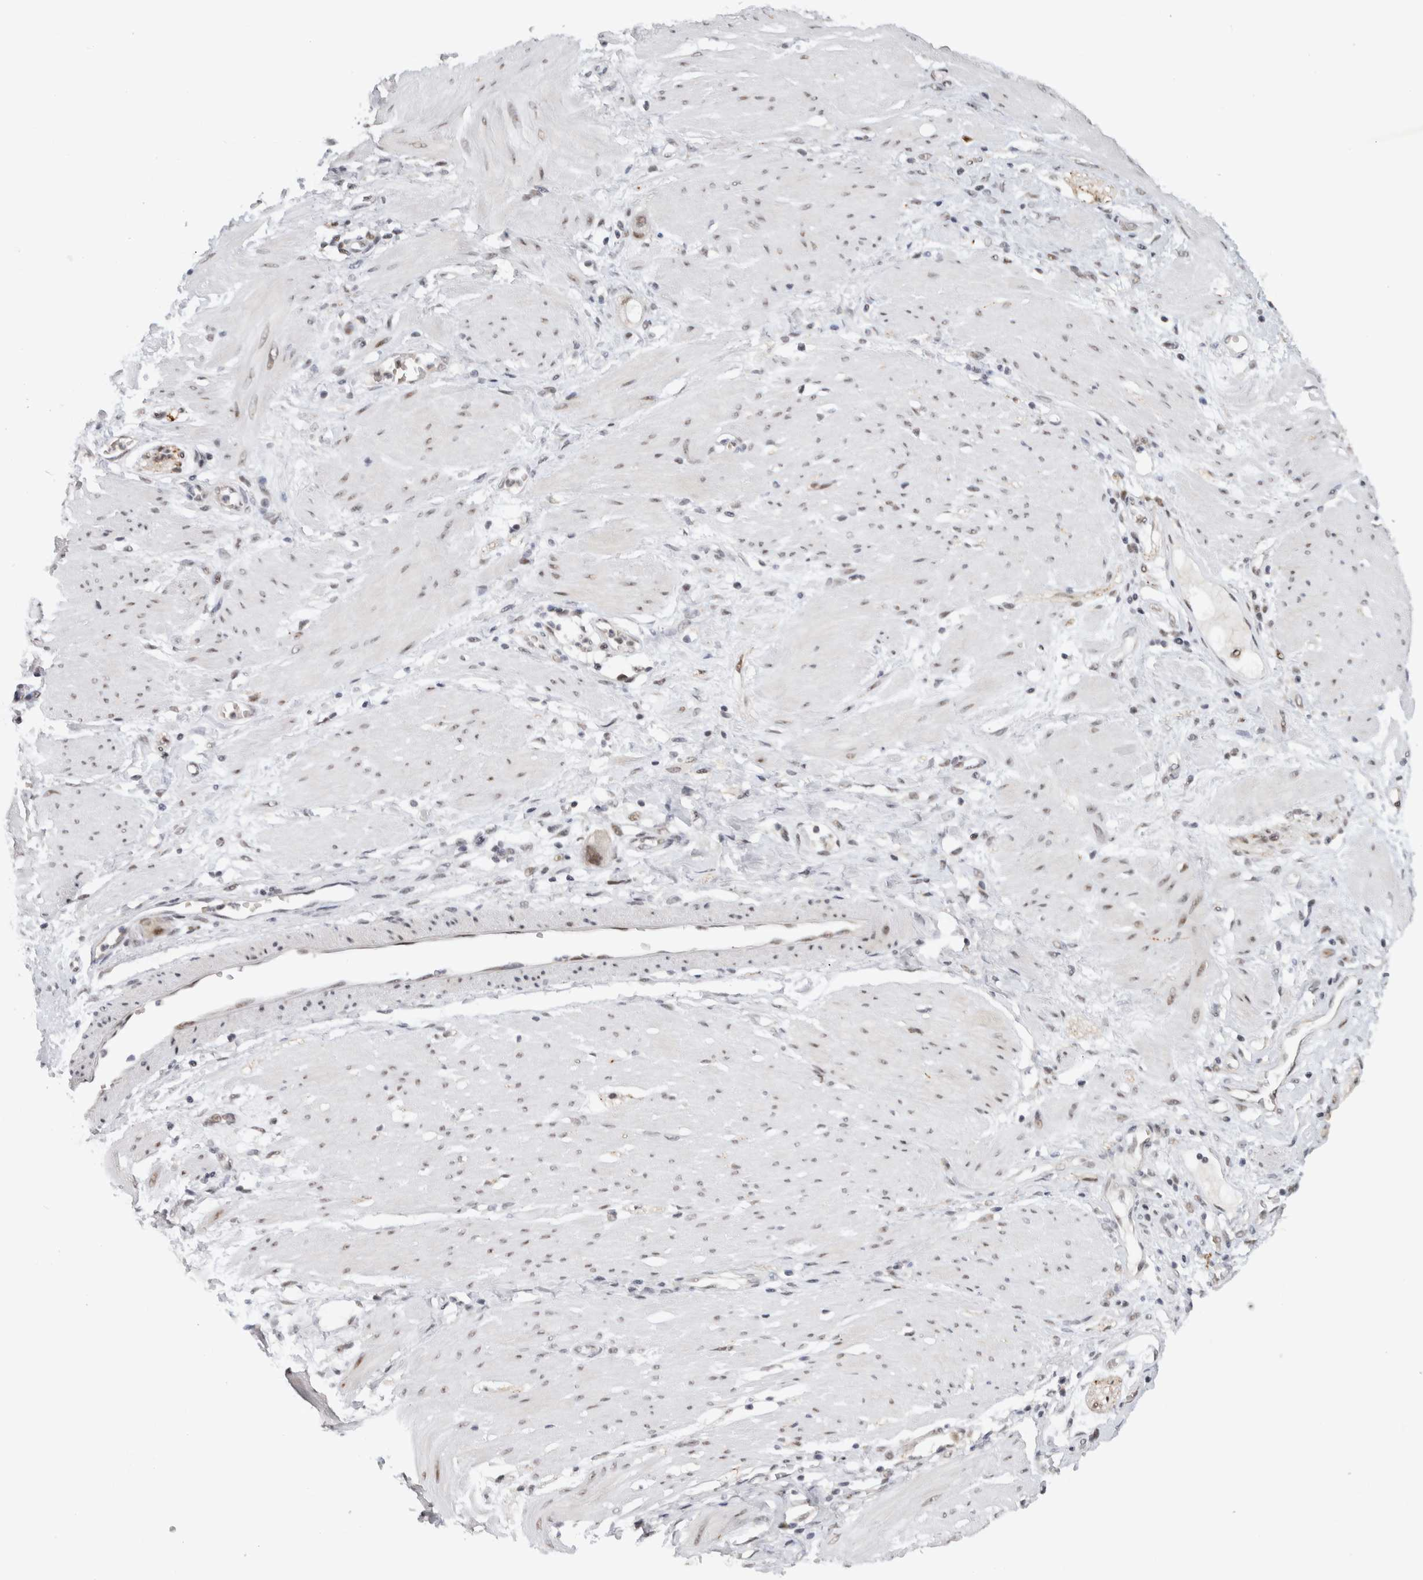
{"staining": {"intensity": "weak", "quantity": "<25%", "location": "nuclear"}, "tissue": "stomach cancer", "cell_type": "Tumor cells", "image_type": "cancer", "snomed": [{"axis": "morphology", "description": "Adenocarcinoma, NOS"}, {"axis": "topography", "description": "Stomach"}, {"axis": "topography", "description": "Stomach, lower"}], "caption": "Protein analysis of stomach cancer exhibits no significant expression in tumor cells.", "gene": "HESX1", "patient": {"sex": "female", "age": 48}}